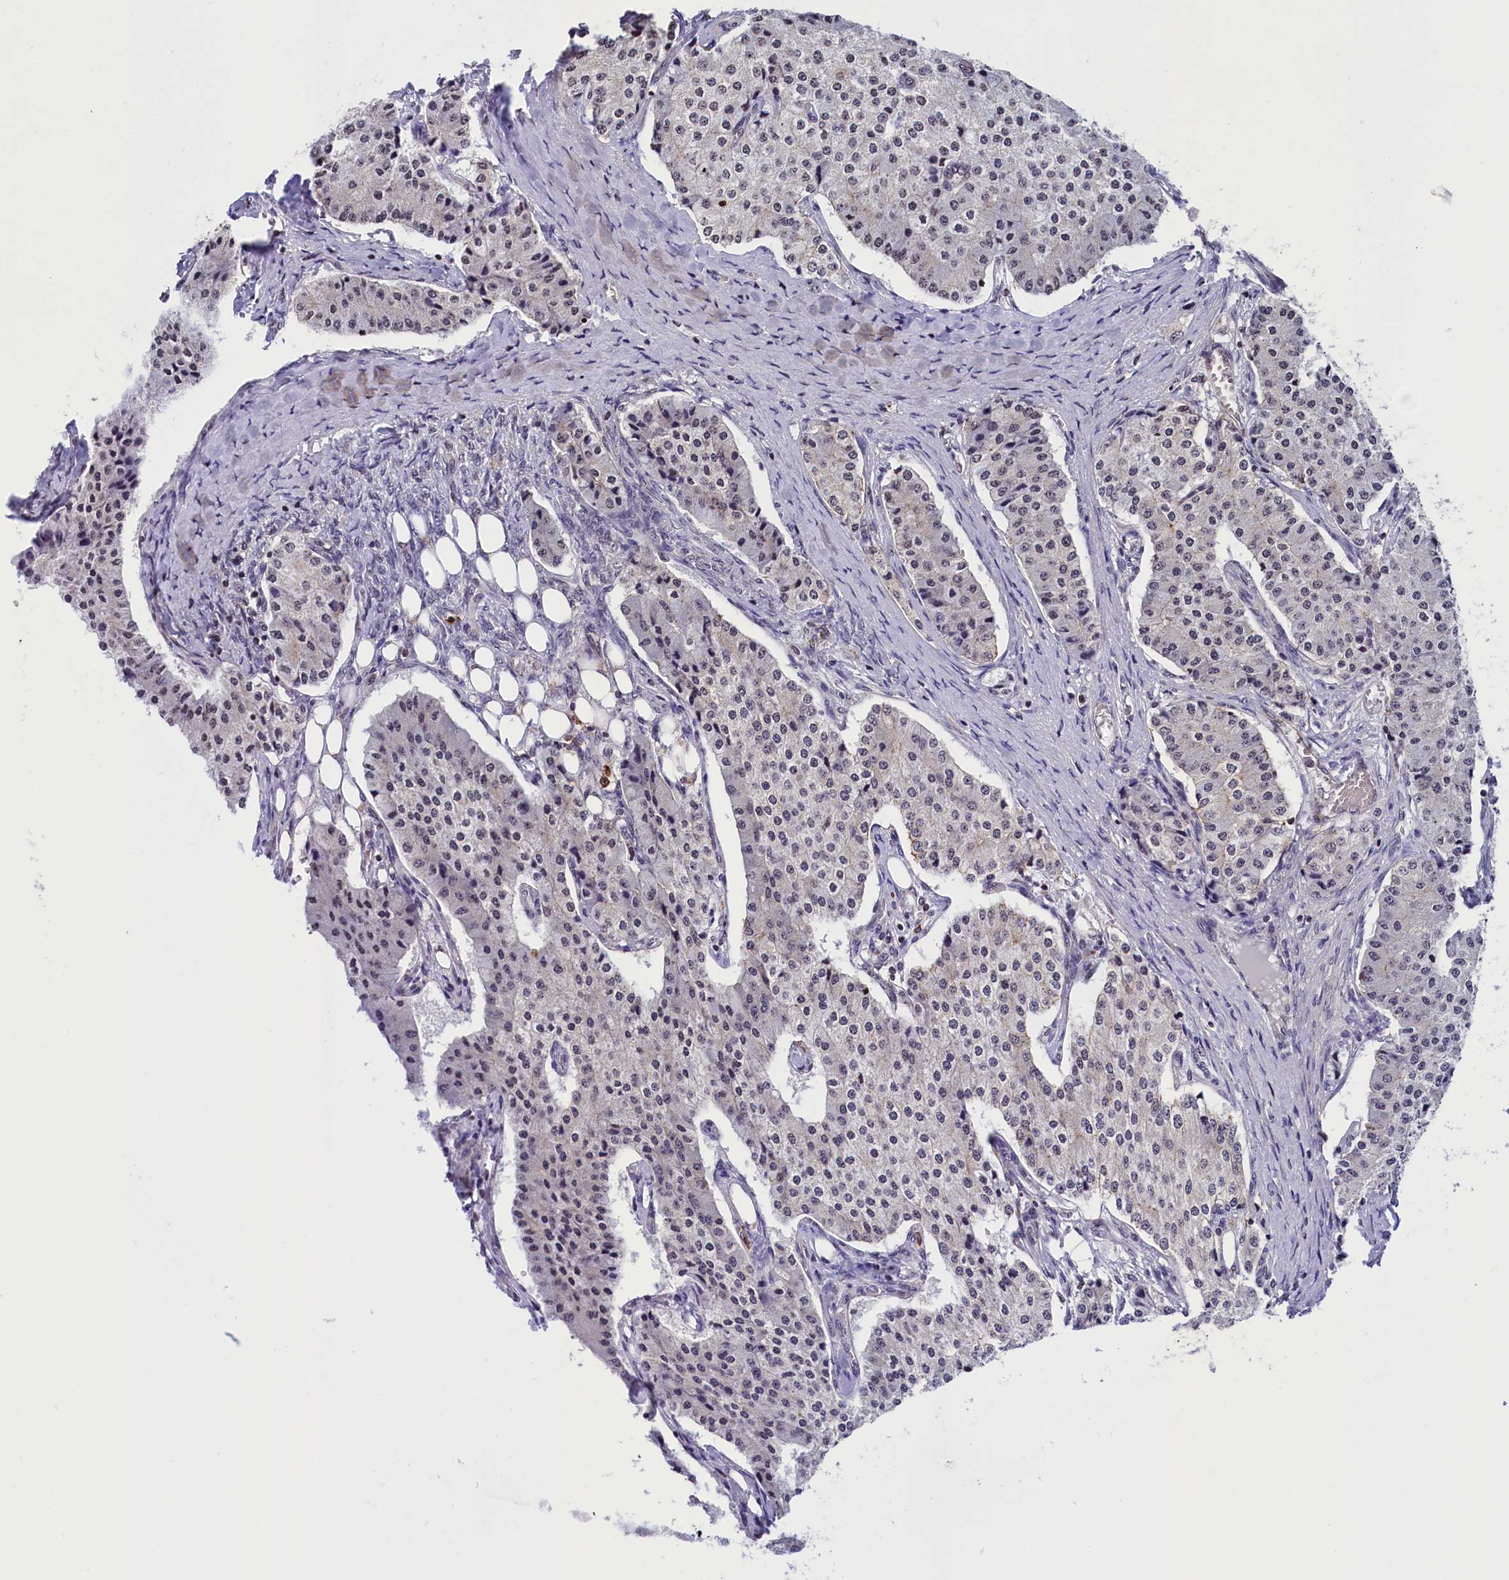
{"staining": {"intensity": "negative", "quantity": "none", "location": "none"}, "tissue": "carcinoid", "cell_type": "Tumor cells", "image_type": "cancer", "snomed": [{"axis": "morphology", "description": "Carcinoid, malignant, NOS"}, {"axis": "topography", "description": "Colon"}], "caption": "DAB (3,3'-diaminobenzidine) immunohistochemical staining of carcinoid exhibits no significant expression in tumor cells.", "gene": "ZNF2", "patient": {"sex": "female", "age": 52}}